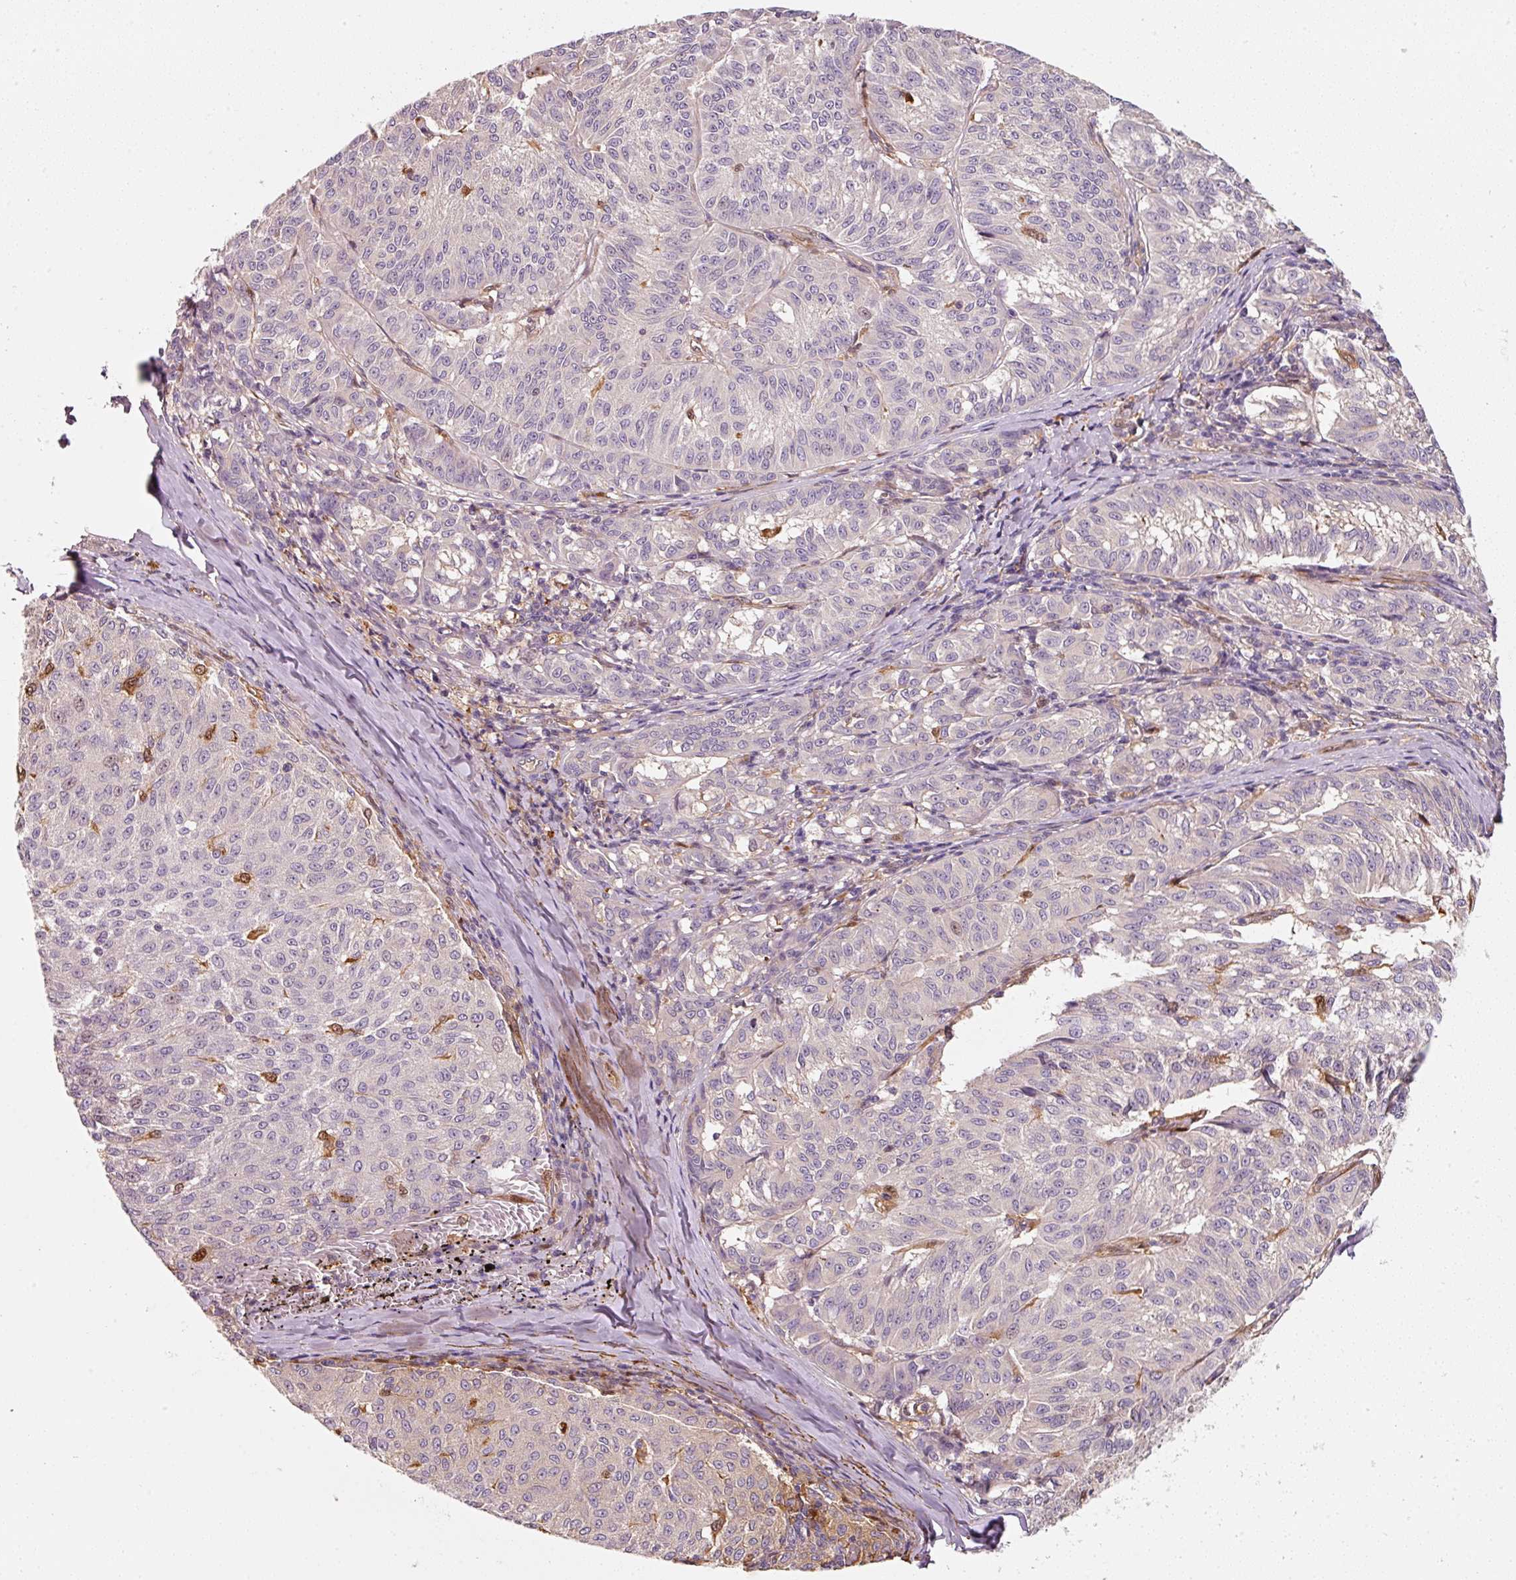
{"staining": {"intensity": "negative", "quantity": "none", "location": "none"}, "tissue": "melanoma", "cell_type": "Tumor cells", "image_type": "cancer", "snomed": [{"axis": "morphology", "description": "Malignant melanoma, NOS"}, {"axis": "topography", "description": "Skin"}], "caption": "Protein analysis of melanoma demonstrates no significant expression in tumor cells.", "gene": "IQGAP2", "patient": {"sex": "female", "age": 72}}